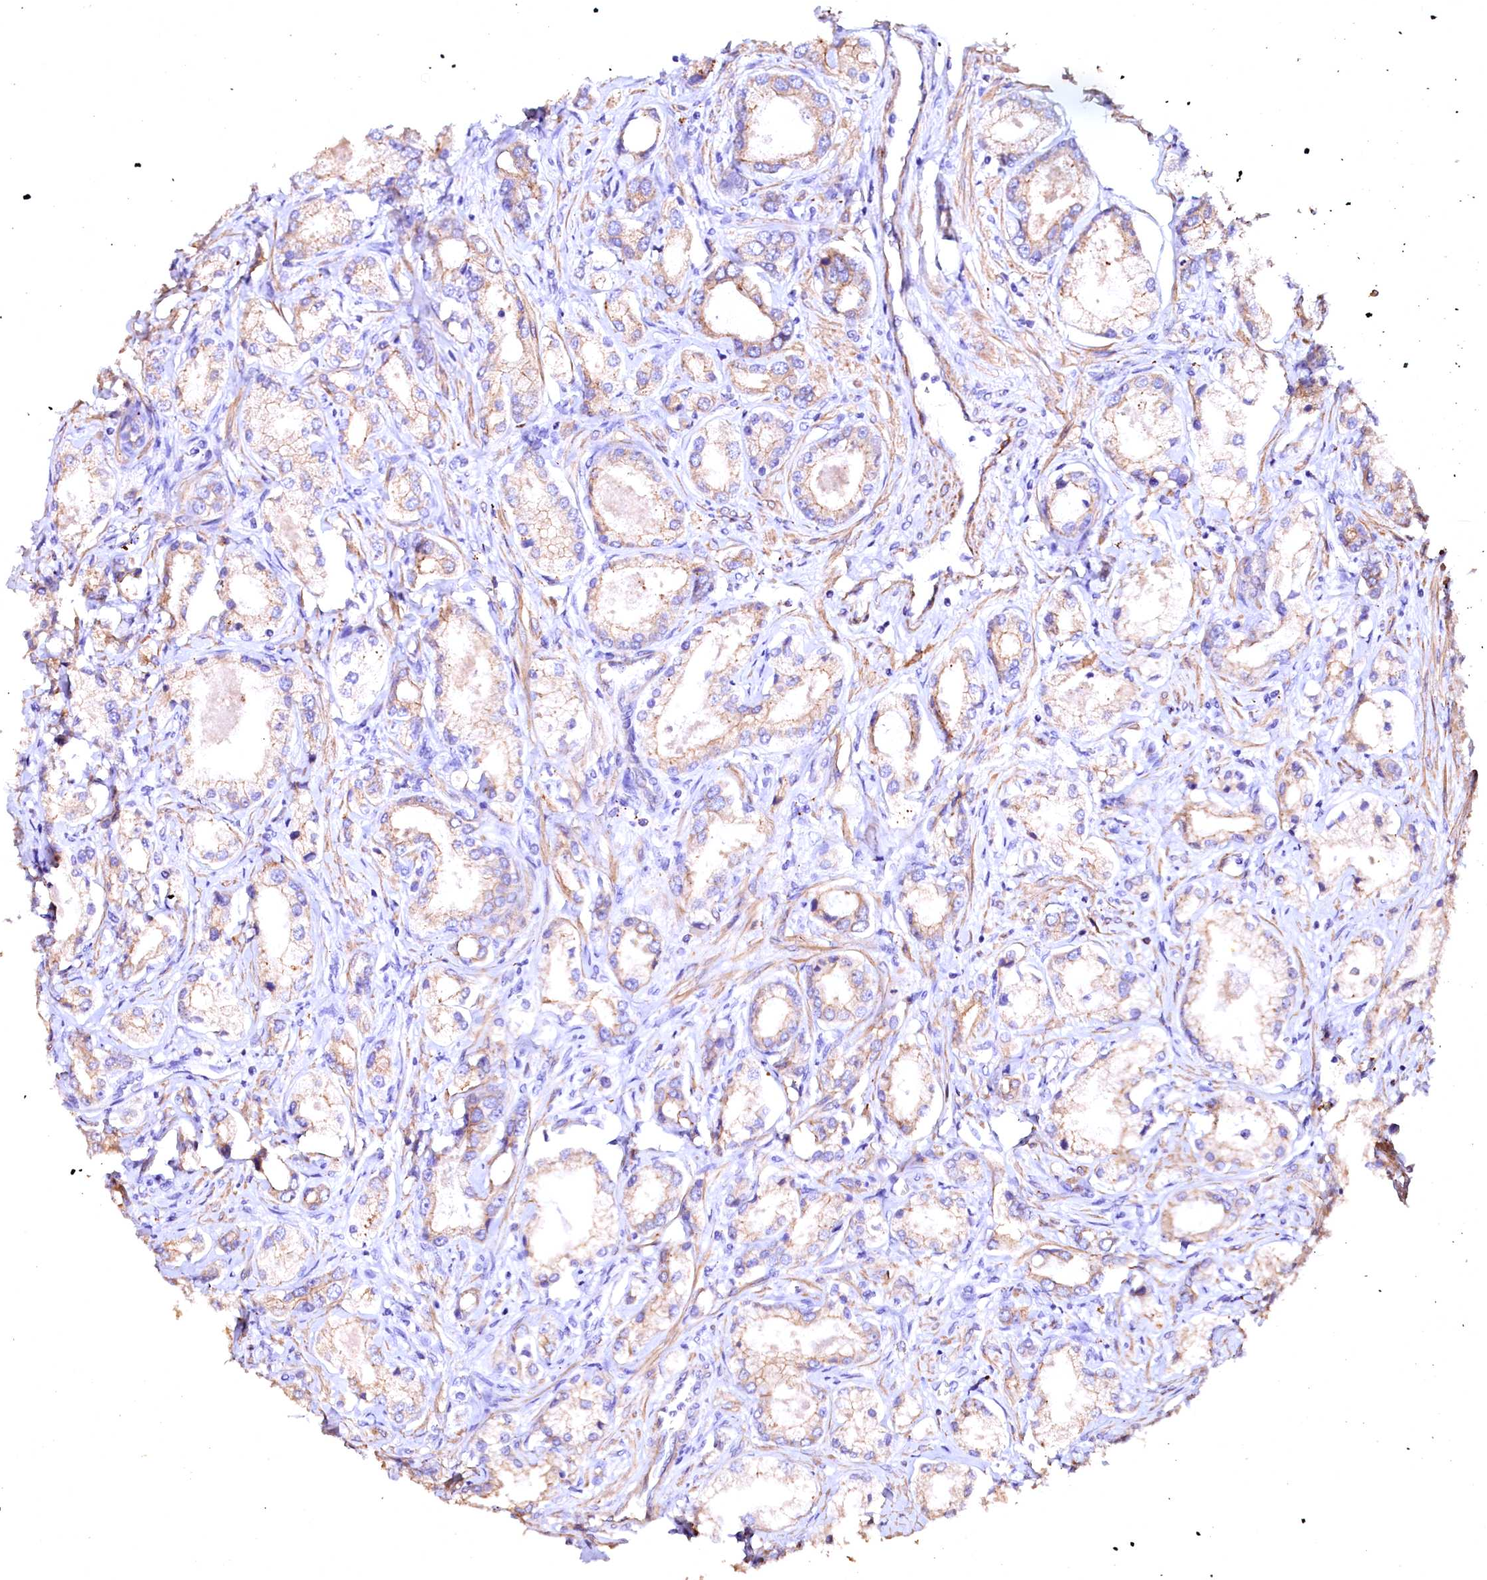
{"staining": {"intensity": "weak", "quantity": "25%-75%", "location": "cytoplasmic/membranous"}, "tissue": "prostate cancer", "cell_type": "Tumor cells", "image_type": "cancer", "snomed": [{"axis": "morphology", "description": "Adenocarcinoma, Low grade"}, {"axis": "topography", "description": "Prostate"}], "caption": "A brown stain labels weak cytoplasmic/membranous positivity of a protein in human prostate cancer tumor cells. (Stains: DAB in brown, nuclei in blue, Microscopy: brightfield microscopy at high magnification).", "gene": "VPS36", "patient": {"sex": "male", "age": 68}}